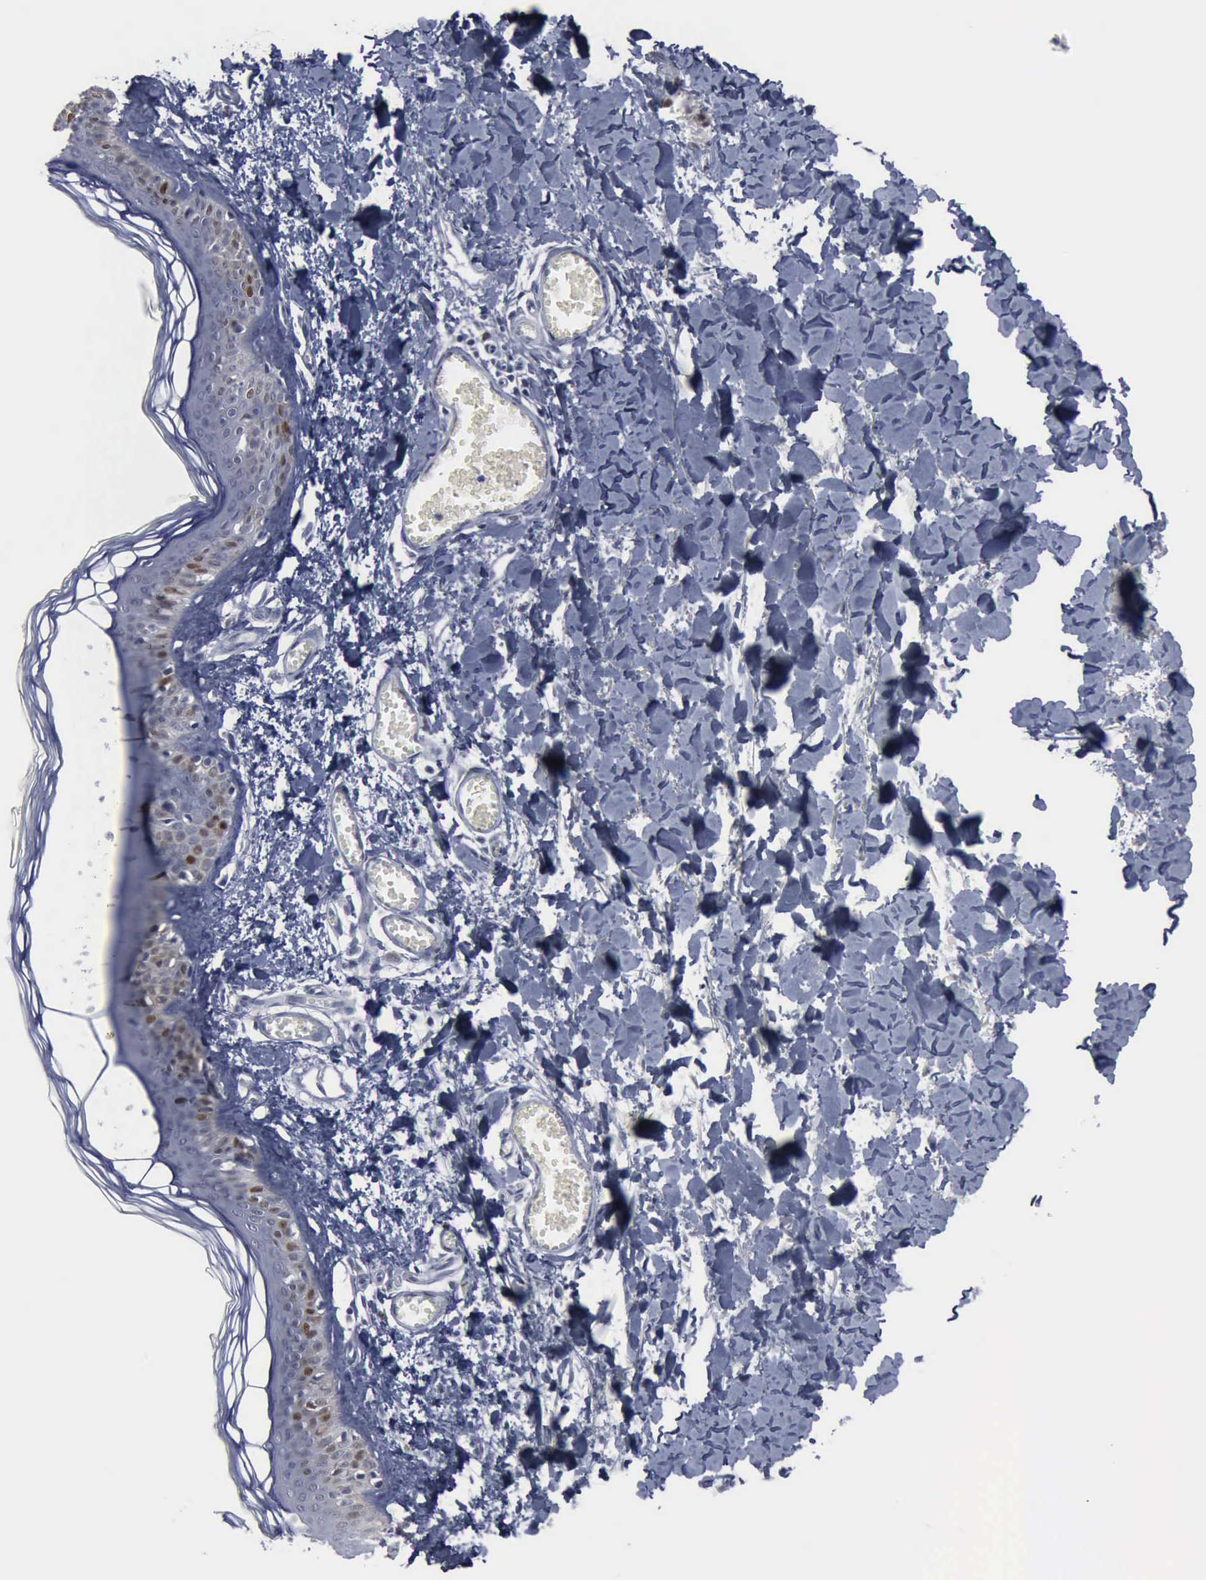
{"staining": {"intensity": "negative", "quantity": "none", "location": "none"}, "tissue": "skin", "cell_type": "Fibroblasts", "image_type": "normal", "snomed": [{"axis": "morphology", "description": "Normal tissue, NOS"}, {"axis": "morphology", "description": "Sarcoma, NOS"}, {"axis": "topography", "description": "Skin"}, {"axis": "topography", "description": "Soft tissue"}], "caption": "IHC micrograph of benign skin: human skin stained with DAB (3,3'-diaminobenzidine) displays no significant protein staining in fibroblasts.", "gene": "MCM5", "patient": {"sex": "female", "age": 51}}